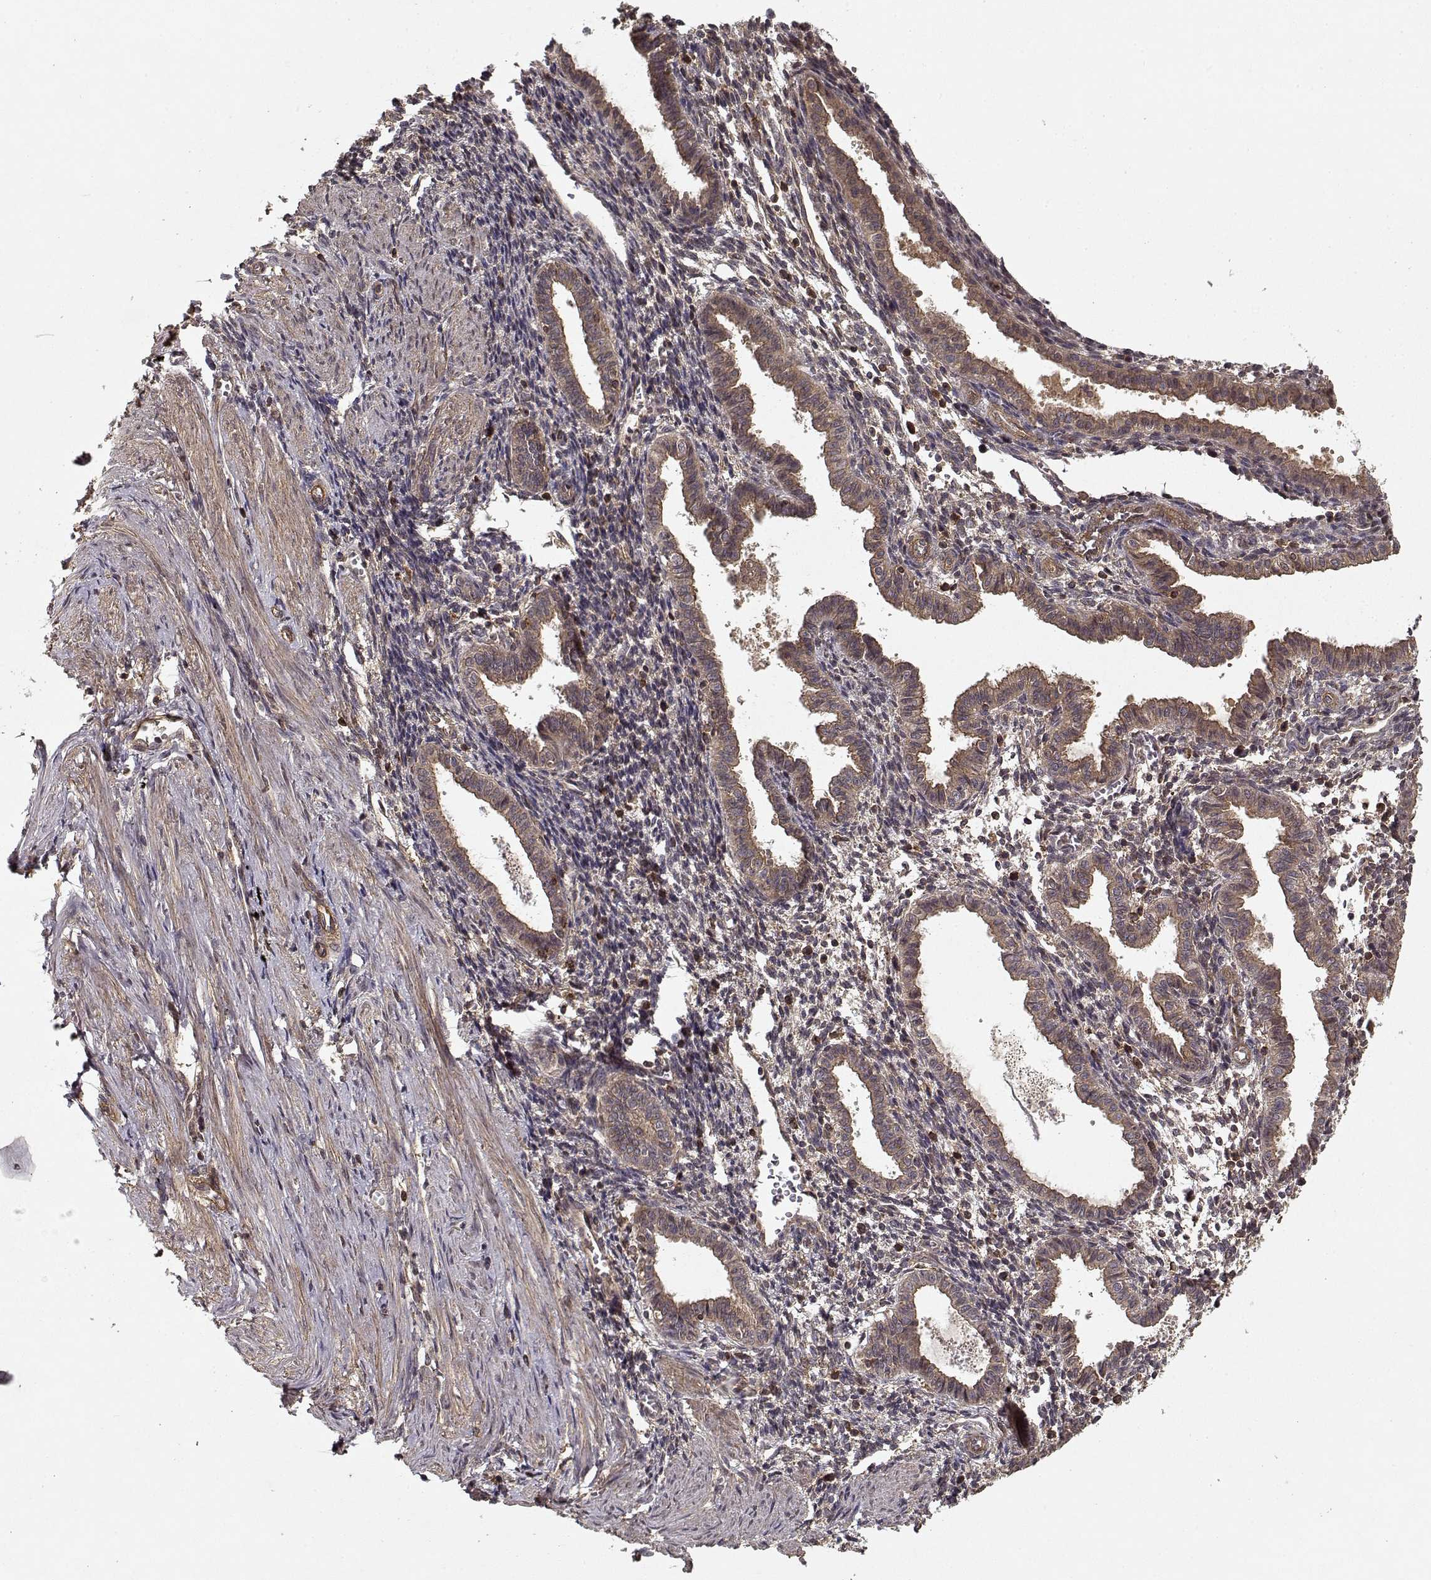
{"staining": {"intensity": "weak", "quantity": "<25%", "location": "cytoplasmic/membranous"}, "tissue": "endometrium", "cell_type": "Cells in endometrial stroma", "image_type": "normal", "snomed": [{"axis": "morphology", "description": "Normal tissue, NOS"}, {"axis": "topography", "description": "Endometrium"}], "caption": "High power microscopy photomicrograph of an immunohistochemistry image of benign endometrium, revealing no significant positivity in cells in endometrial stroma. The staining is performed using DAB (3,3'-diaminobenzidine) brown chromogen with nuclei counter-stained in using hematoxylin.", "gene": "PPP1R12A", "patient": {"sex": "female", "age": 37}}